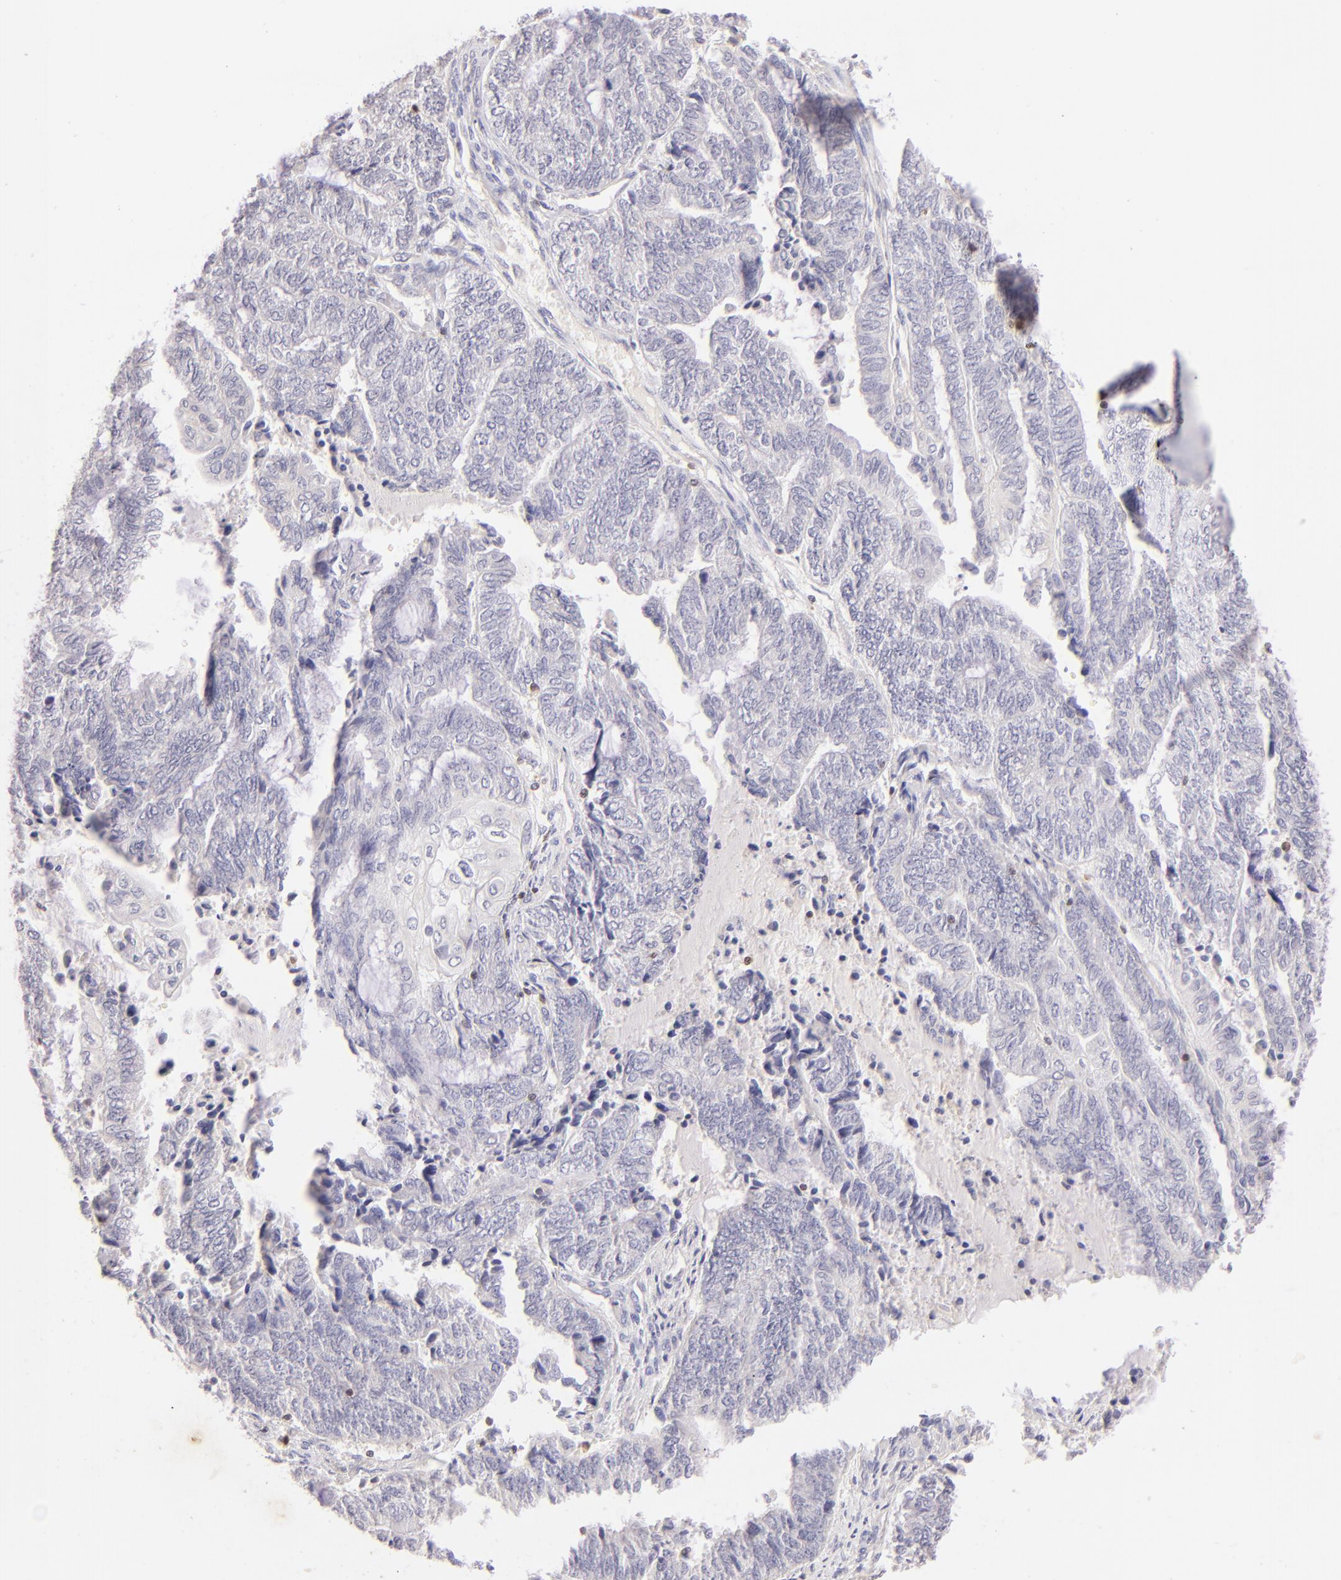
{"staining": {"intensity": "negative", "quantity": "none", "location": "none"}, "tissue": "endometrial cancer", "cell_type": "Tumor cells", "image_type": "cancer", "snomed": [{"axis": "morphology", "description": "Adenocarcinoma, NOS"}, {"axis": "topography", "description": "Uterus"}, {"axis": "topography", "description": "Endometrium"}], "caption": "A high-resolution histopathology image shows IHC staining of endometrial adenocarcinoma, which demonstrates no significant positivity in tumor cells. (Immunohistochemistry (ihc), brightfield microscopy, high magnification).", "gene": "ZAP70", "patient": {"sex": "female", "age": 70}}